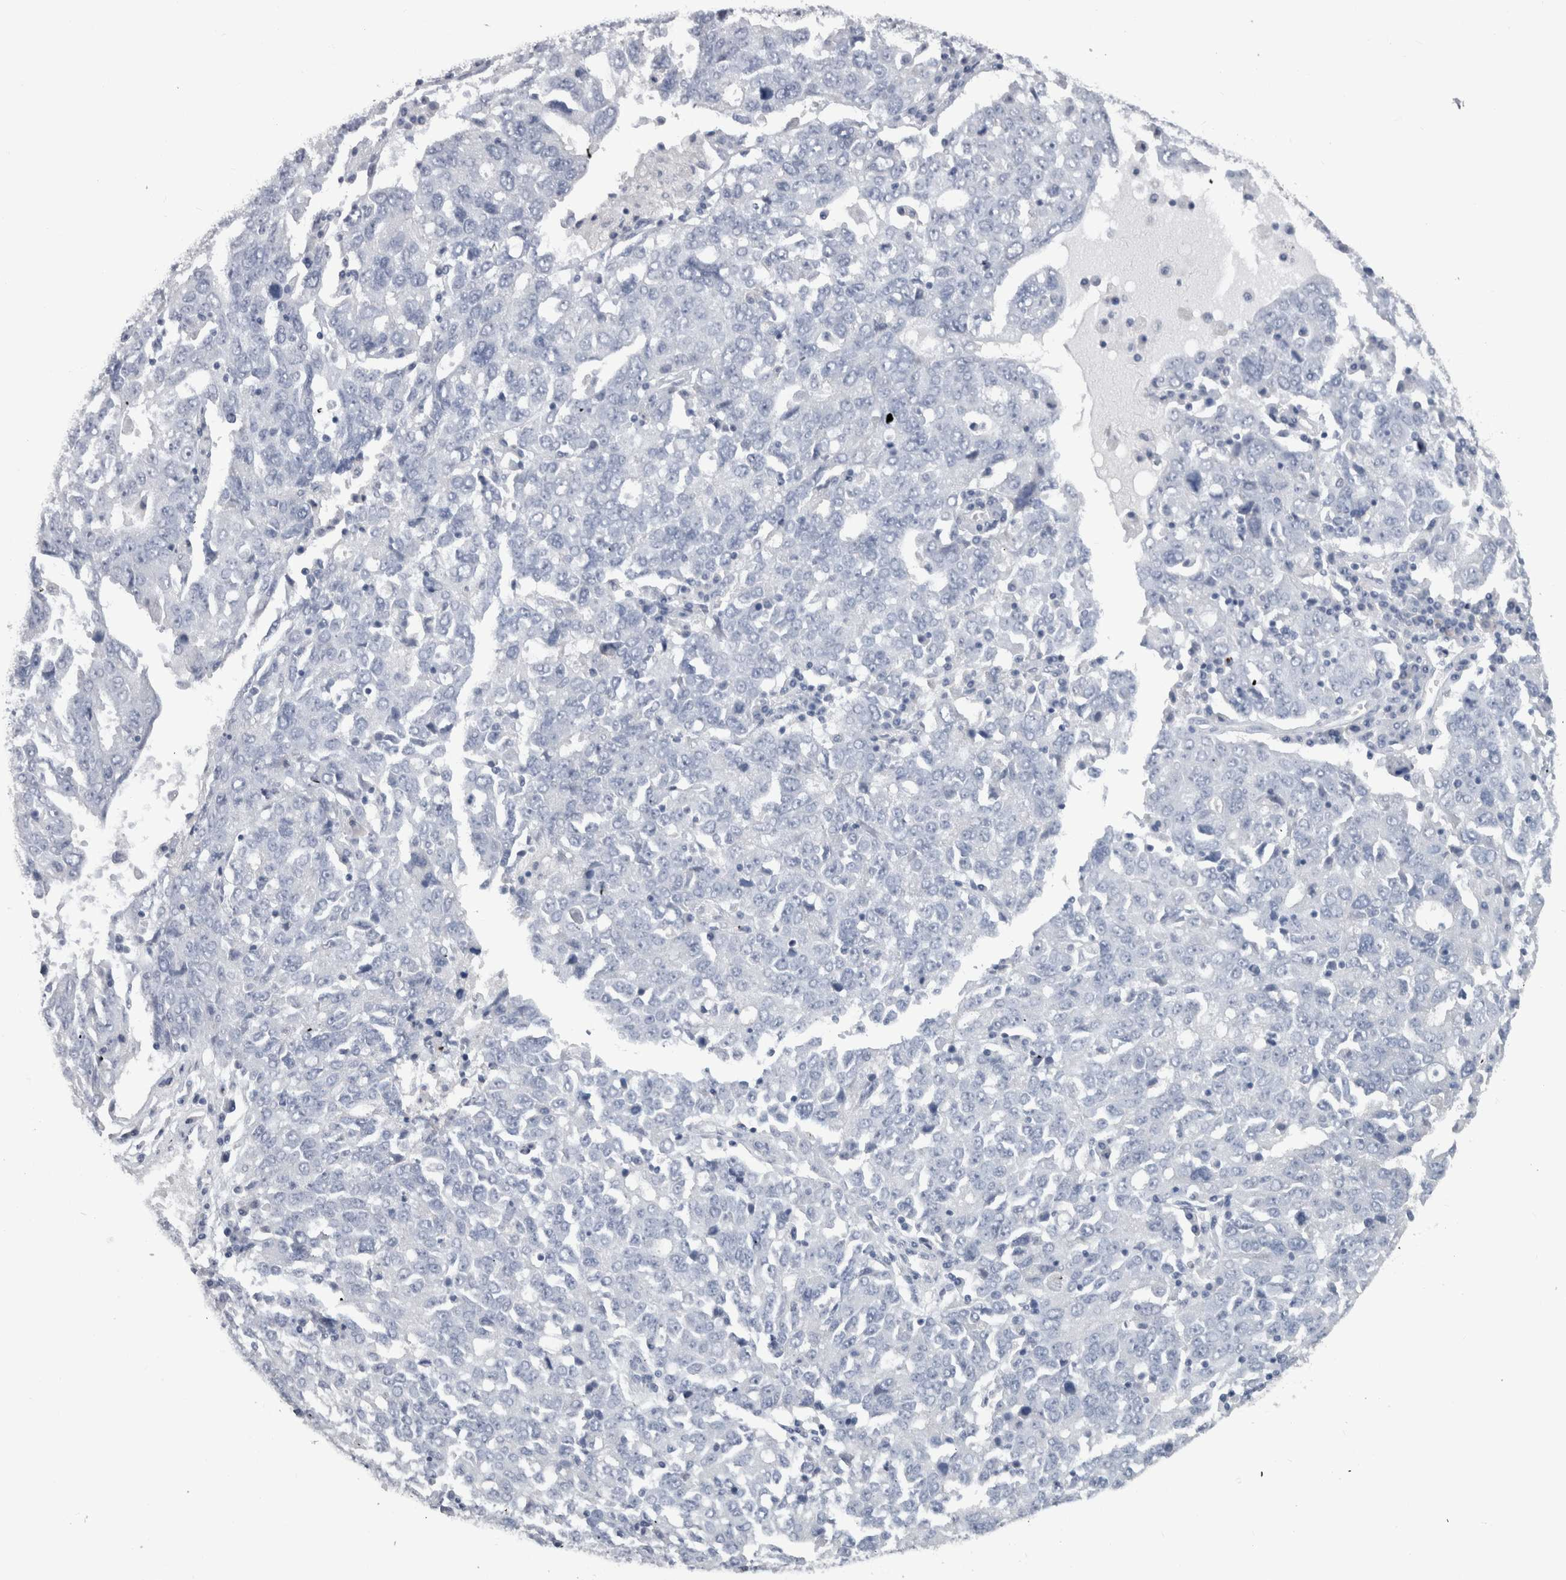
{"staining": {"intensity": "negative", "quantity": "none", "location": "none"}, "tissue": "ovarian cancer", "cell_type": "Tumor cells", "image_type": "cancer", "snomed": [{"axis": "morphology", "description": "Carcinoma, endometroid"}, {"axis": "topography", "description": "Ovary"}], "caption": "Tumor cells show no significant staining in ovarian cancer (endometroid carcinoma). Nuclei are stained in blue.", "gene": "PTH", "patient": {"sex": "female", "age": 62}}